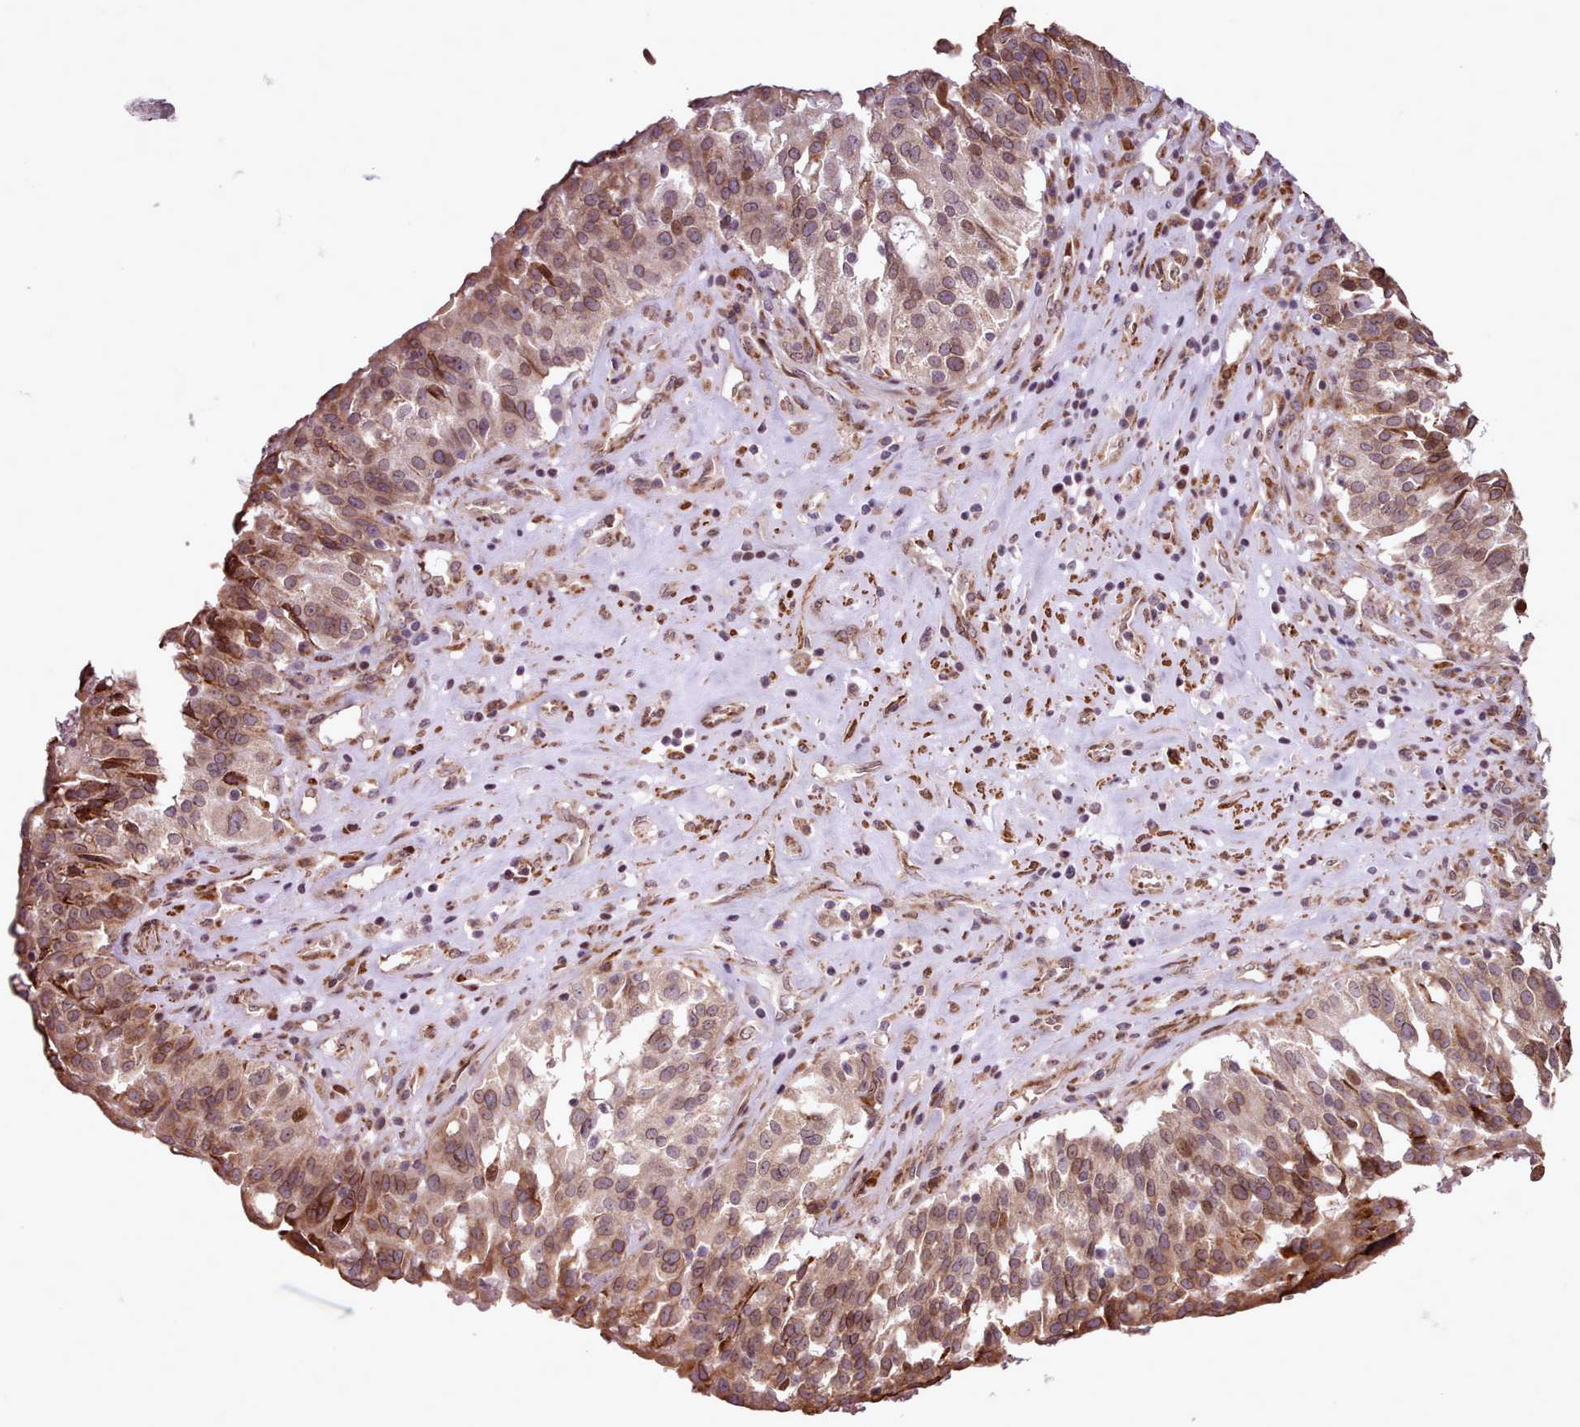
{"staining": {"intensity": "moderate", "quantity": ">75%", "location": "cytoplasmic/membranous,nuclear"}, "tissue": "ovarian cancer", "cell_type": "Tumor cells", "image_type": "cancer", "snomed": [{"axis": "morphology", "description": "Cystadenocarcinoma, serous, NOS"}, {"axis": "topography", "description": "Ovary"}], "caption": "An IHC micrograph of tumor tissue is shown. Protein staining in brown highlights moderate cytoplasmic/membranous and nuclear positivity in serous cystadenocarcinoma (ovarian) within tumor cells.", "gene": "CABP1", "patient": {"sex": "female", "age": 59}}